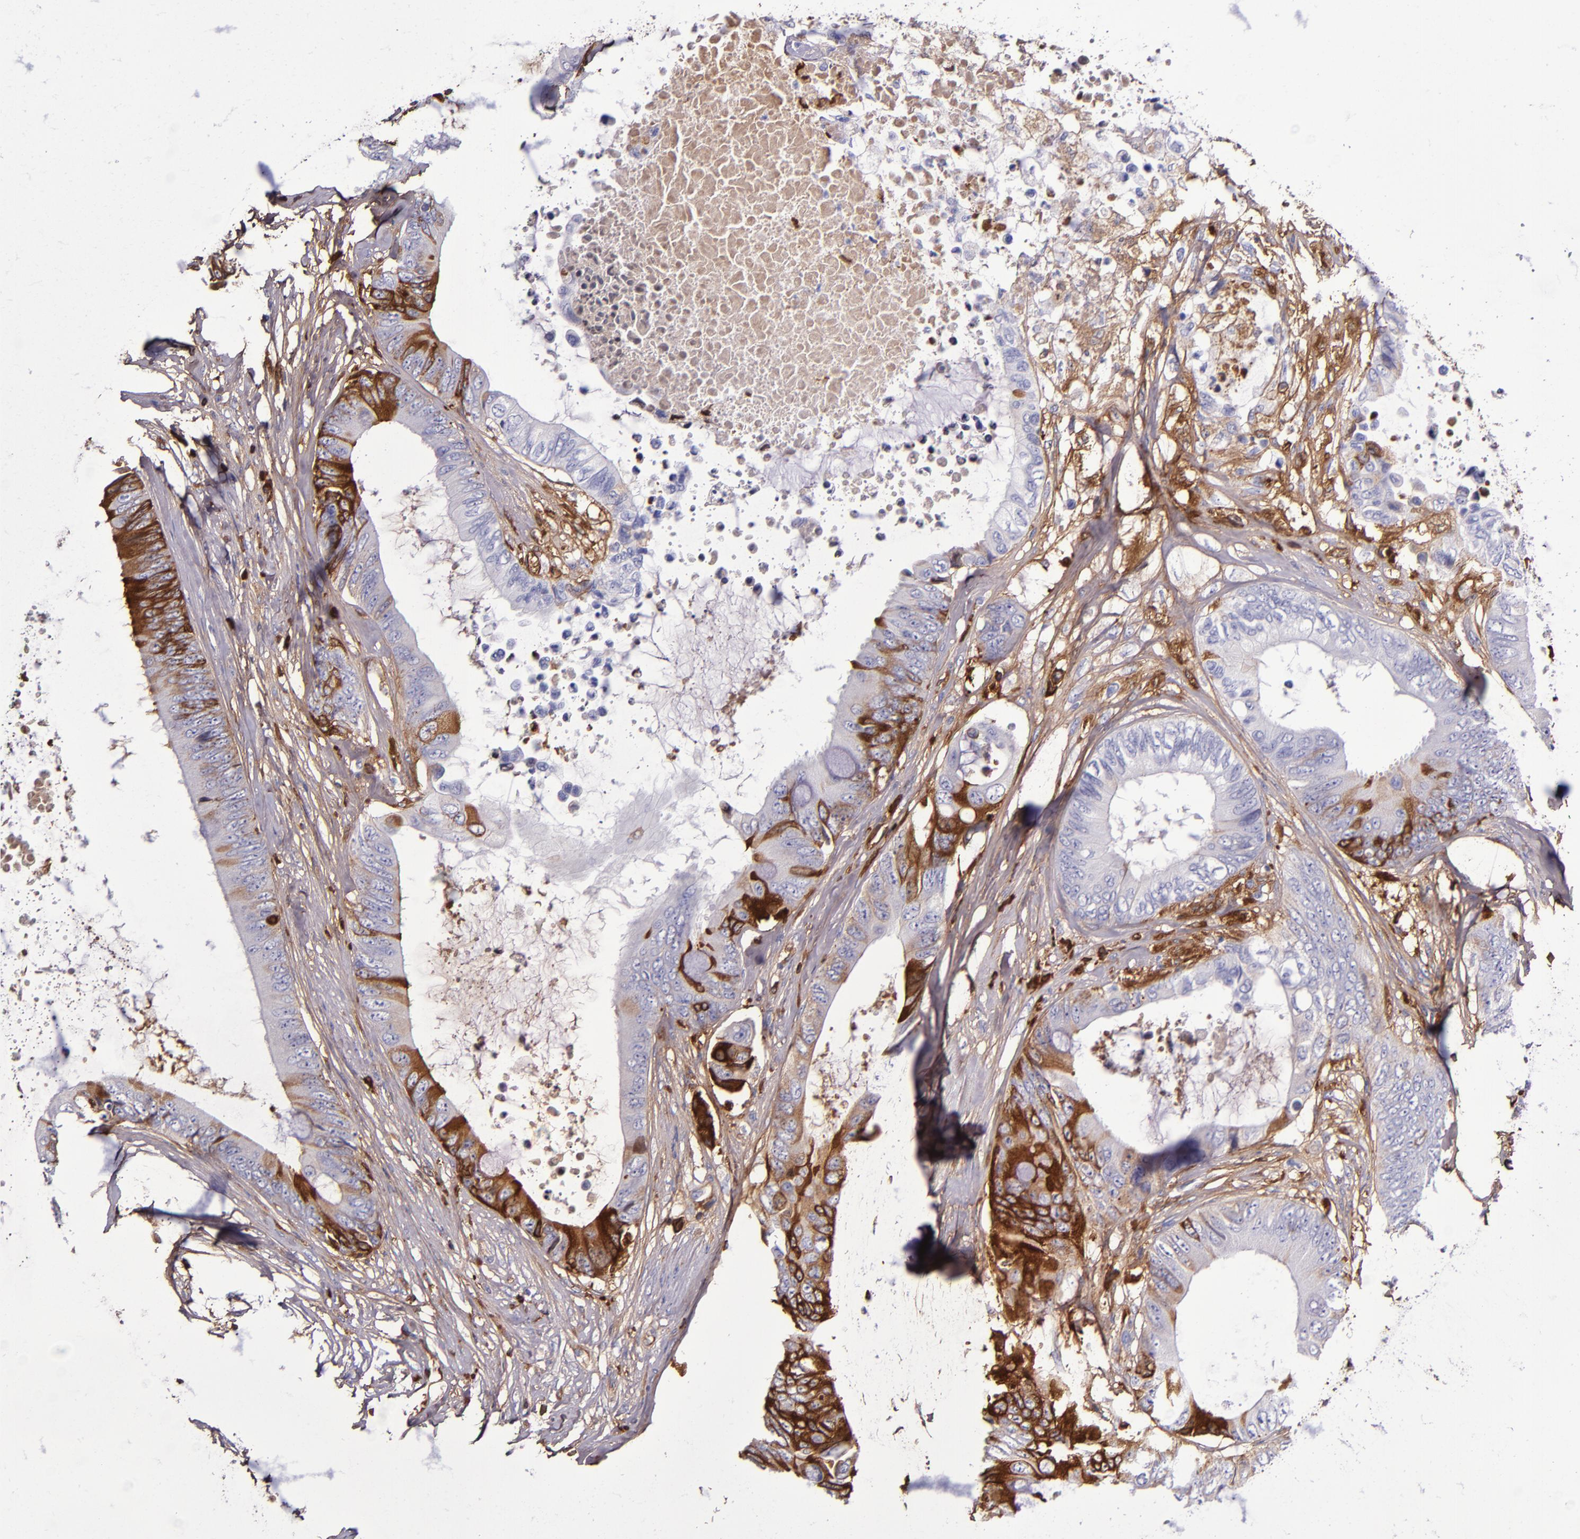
{"staining": {"intensity": "strong", "quantity": "25%-75%", "location": "cytoplasmic/membranous"}, "tissue": "colorectal cancer", "cell_type": "Tumor cells", "image_type": "cancer", "snomed": [{"axis": "morphology", "description": "Normal tissue, NOS"}, {"axis": "morphology", "description": "Adenocarcinoma, NOS"}, {"axis": "topography", "description": "Rectum"}, {"axis": "topography", "description": "Peripheral nerve tissue"}], "caption": "This is an image of immunohistochemistry (IHC) staining of adenocarcinoma (colorectal), which shows strong positivity in the cytoplasmic/membranous of tumor cells.", "gene": "CLEC3B", "patient": {"sex": "female", "age": 77}}